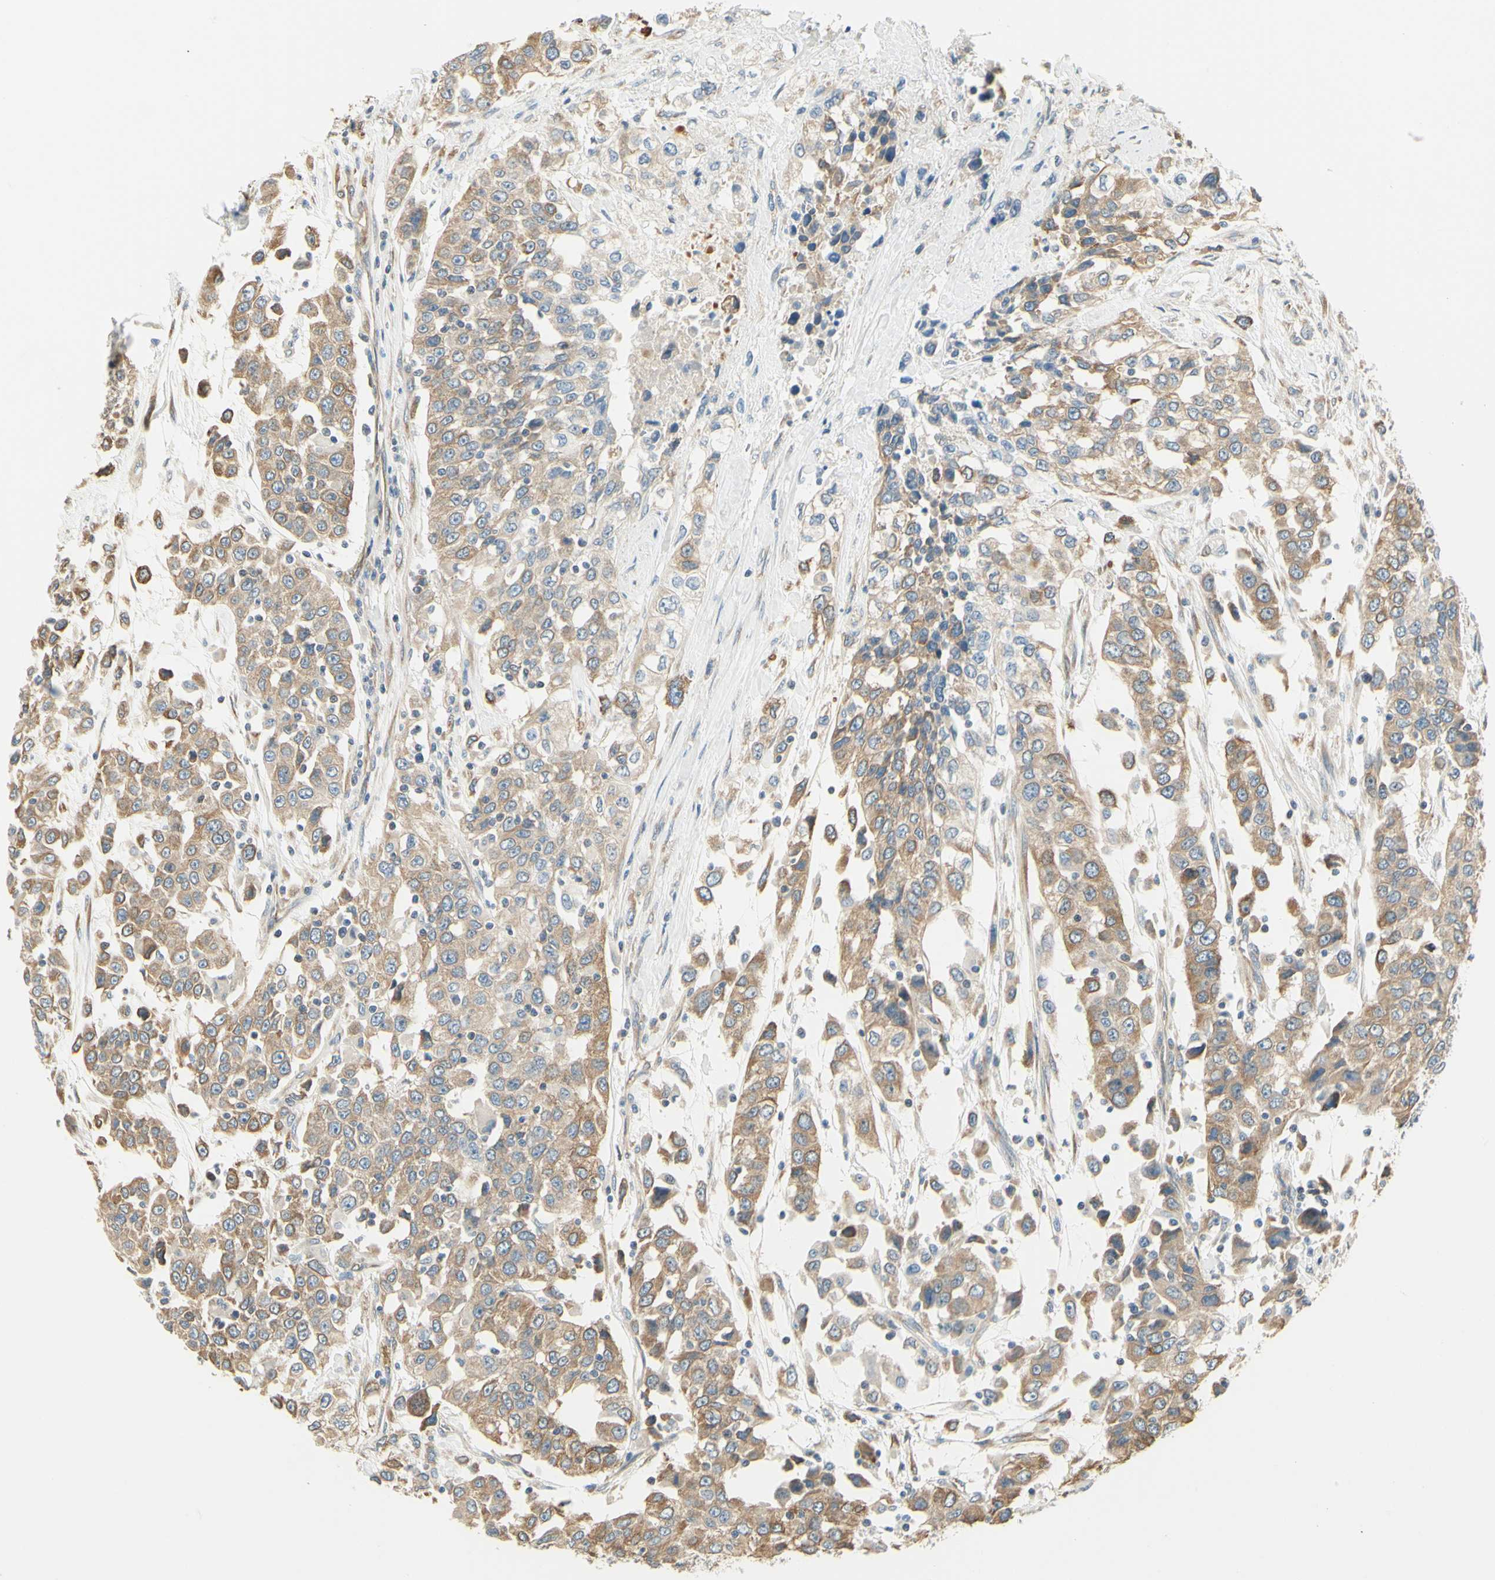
{"staining": {"intensity": "weak", "quantity": ">75%", "location": "cytoplasmic/membranous"}, "tissue": "urothelial cancer", "cell_type": "Tumor cells", "image_type": "cancer", "snomed": [{"axis": "morphology", "description": "Urothelial carcinoma, High grade"}, {"axis": "topography", "description": "Urinary bladder"}], "caption": "Immunohistochemical staining of human urothelial carcinoma (high-grade) demonstrates low levels of weak cytoplasmic/membranous protein expression in approximately >75% of tumor cells.", "gene": "IGDCC4", "patient": {"sex": "female", "age": 80}}